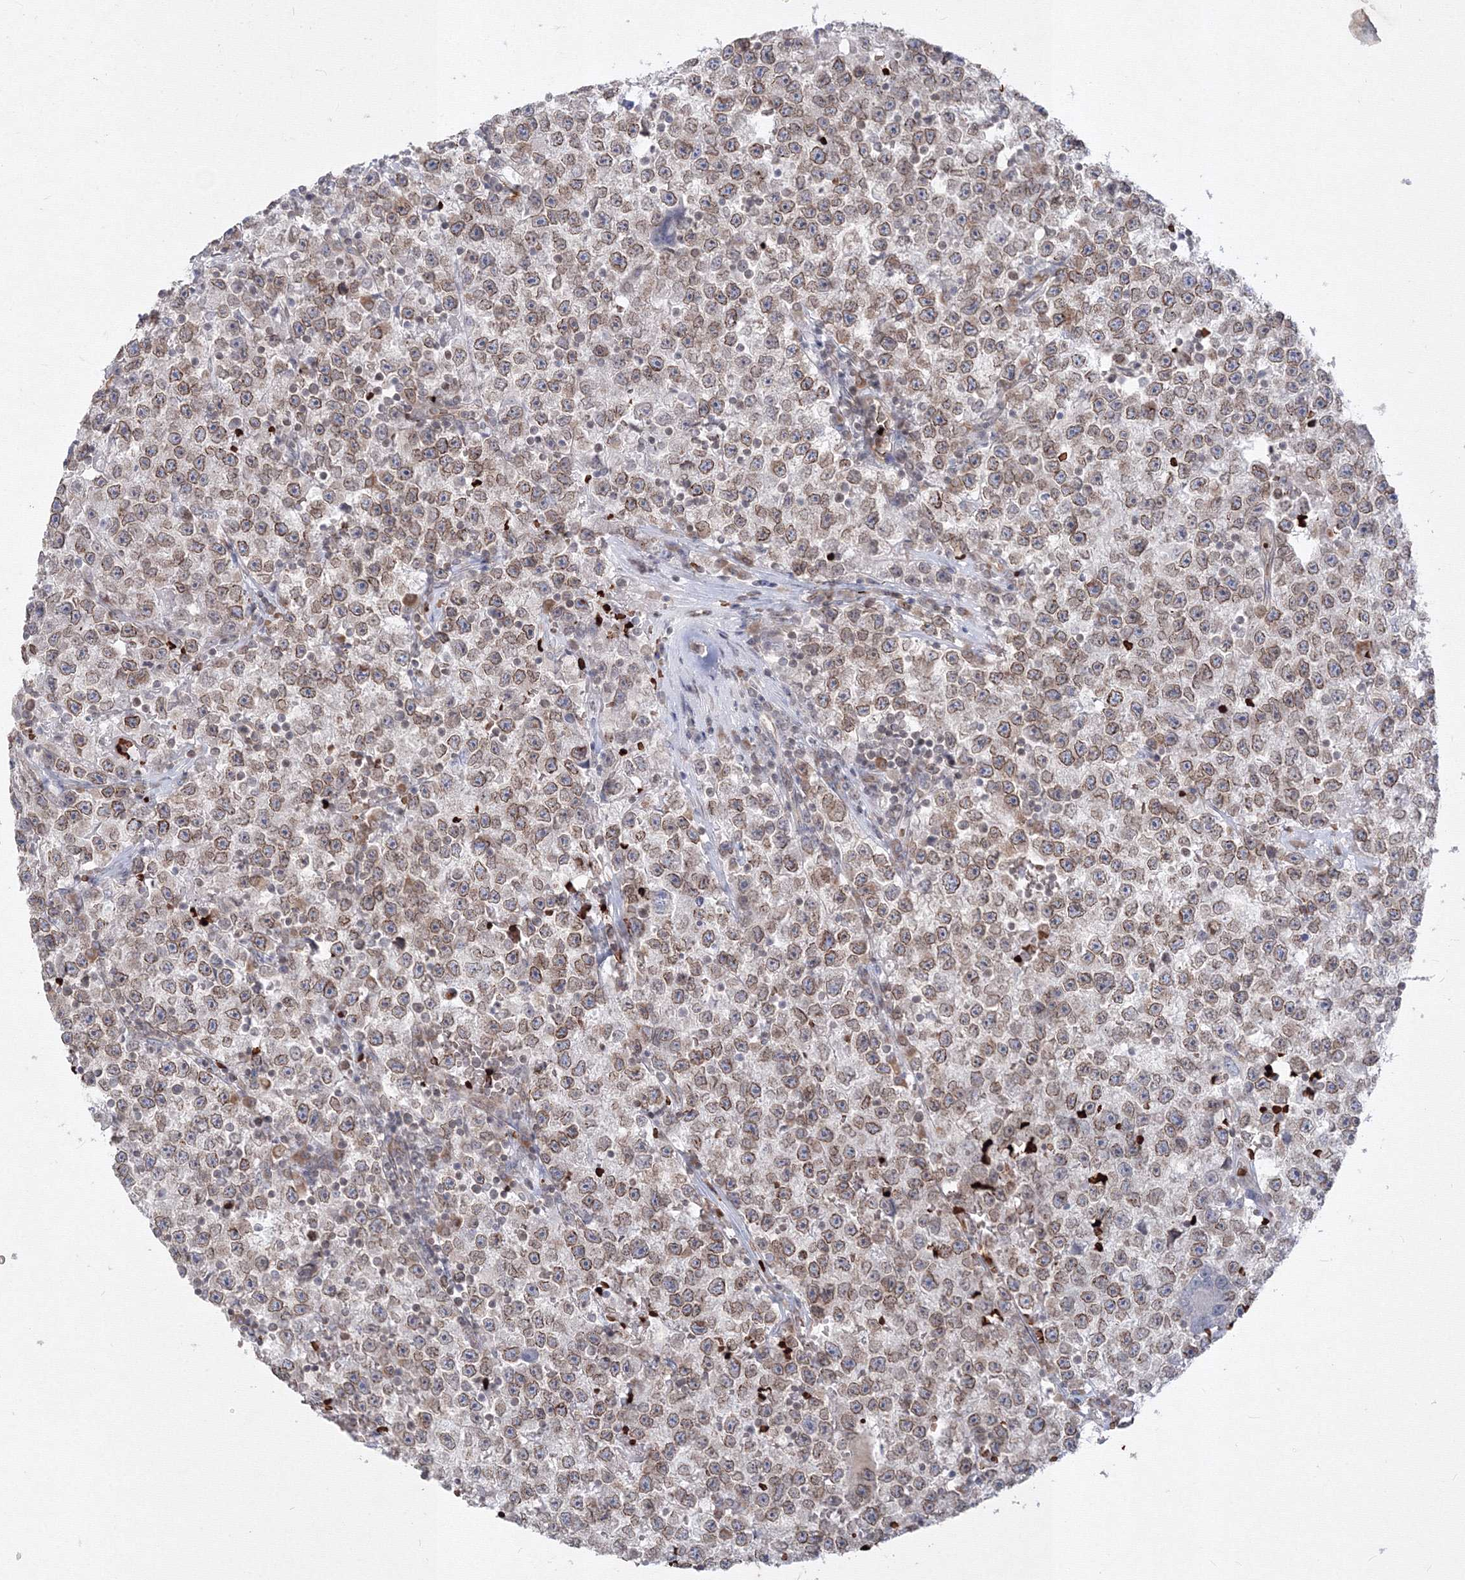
{"staining": {"intensity": "strong", "quantity": "25%-75%", "location": "cytoplasmic/membranous,nuclear"}, "tissue": "testis cancer", "cell_type": "Tumor cells", "image_type": "cancer", "snomed": [{"axis": "morphology", "description": "Seminoma, NOS"}, {"axis": "topography", "description": "Testis"}], "caption": "A brown stain labels strong cytoplasmic/membranous and nuclear staining of a protein in testis cancer (seminoma) tumor cells. The staining was performed using DAB, with brown indicating positive protein expression. Nuclei are stained blue with hematoxylin.", "gene": "DNAJB2", "patient": {"sex": "male", "age": 22}}